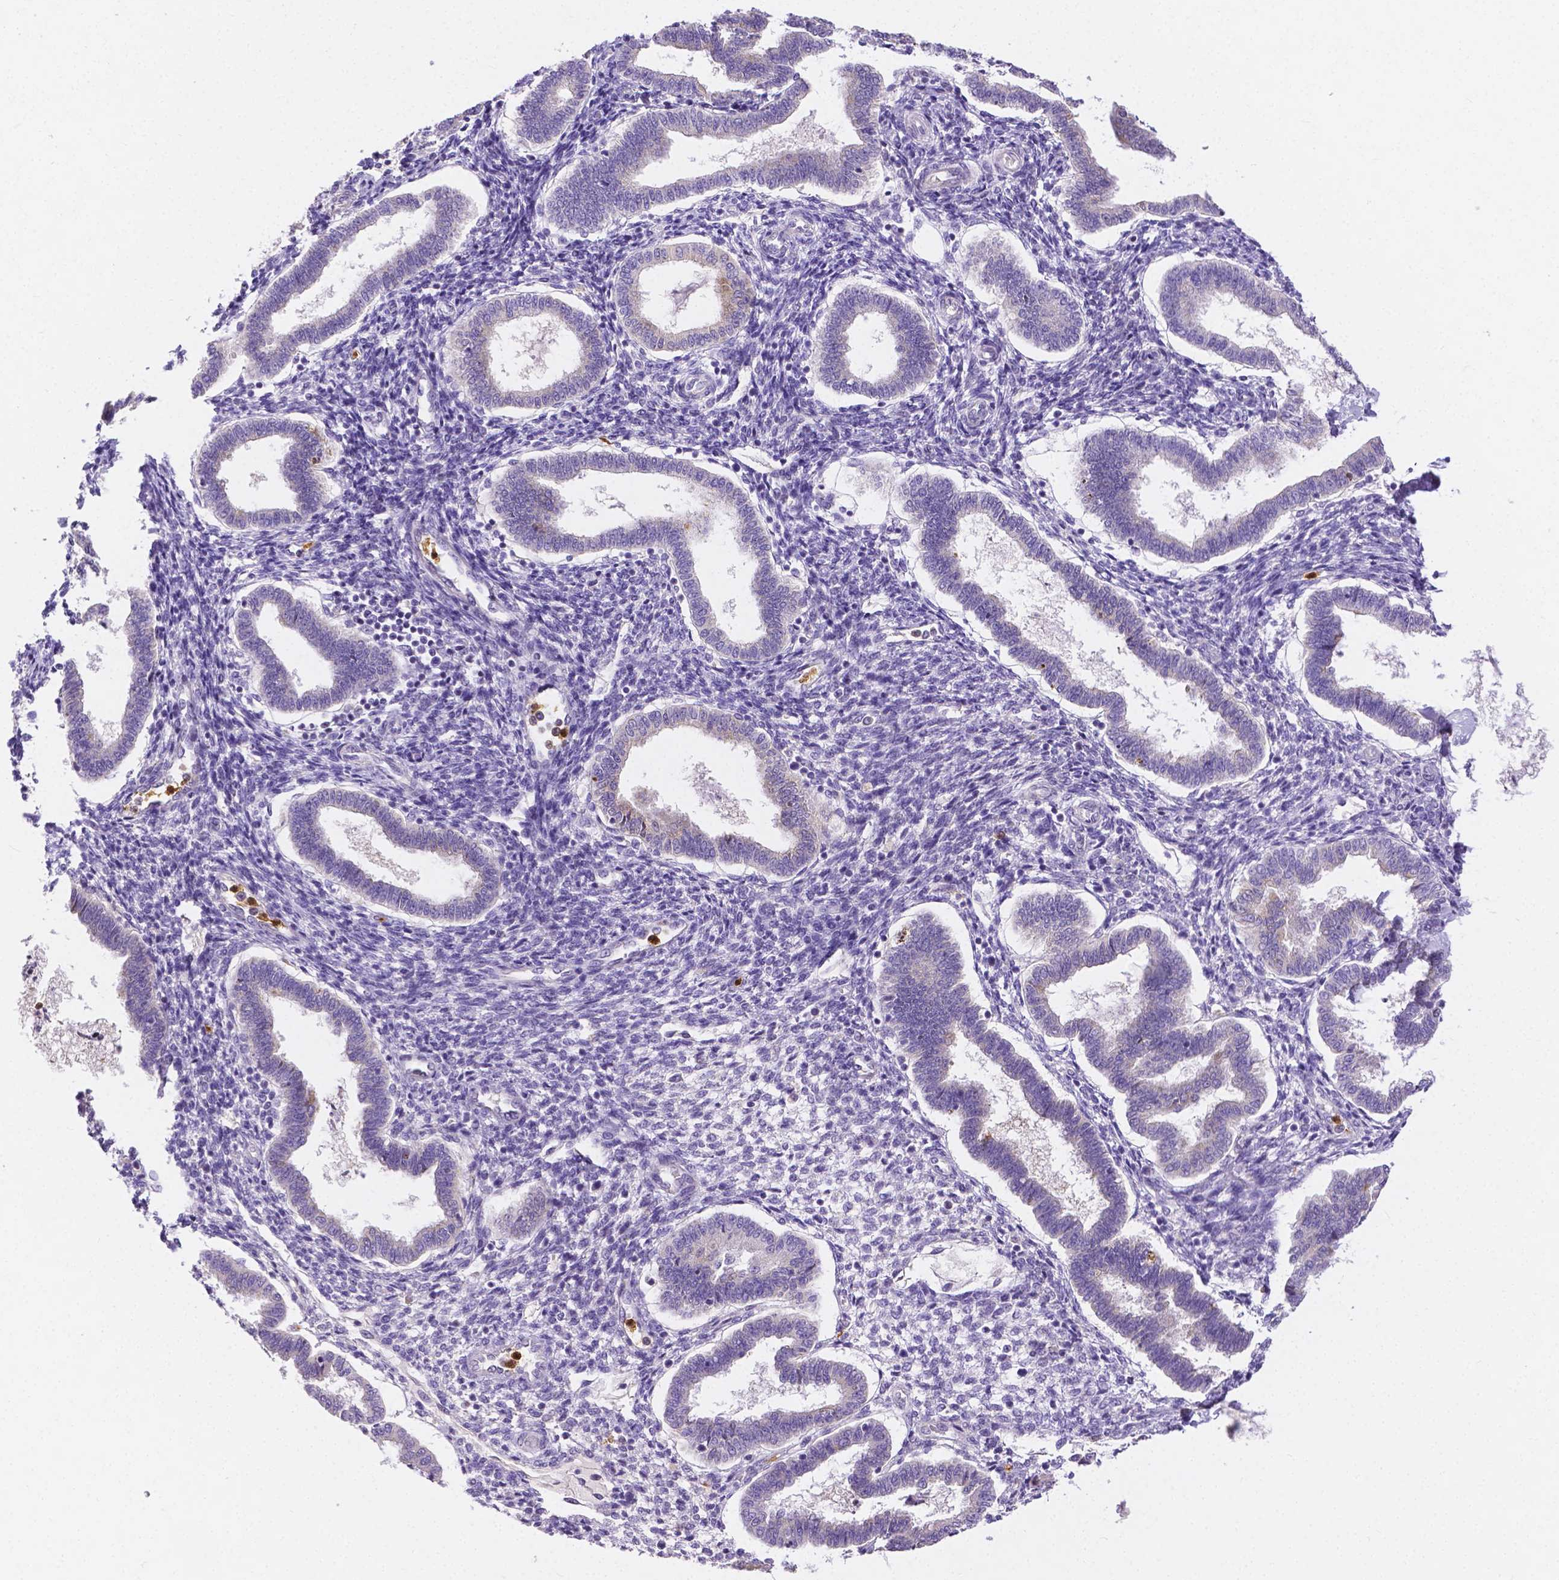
{"staining": {"intensity": "negative", "quantity": "none", "location": "none"}, "tissue": "endometrium", "cell_type": "Cells in endometrial stroma", "image_type": "normal", "snomed": [{"axis": "morphology", "description": "Normal tissue, NOS"}, {"axis": "topography", "description": "Endometrium"}], "caption": "DAB immunohistochemical staining of normal endometrium reveals no significant staining in cells in endometrial stroma. Nuclei are stained in blue.", "gene": "ZNRD2", "patient": {"sex": "female", "age": 24}}